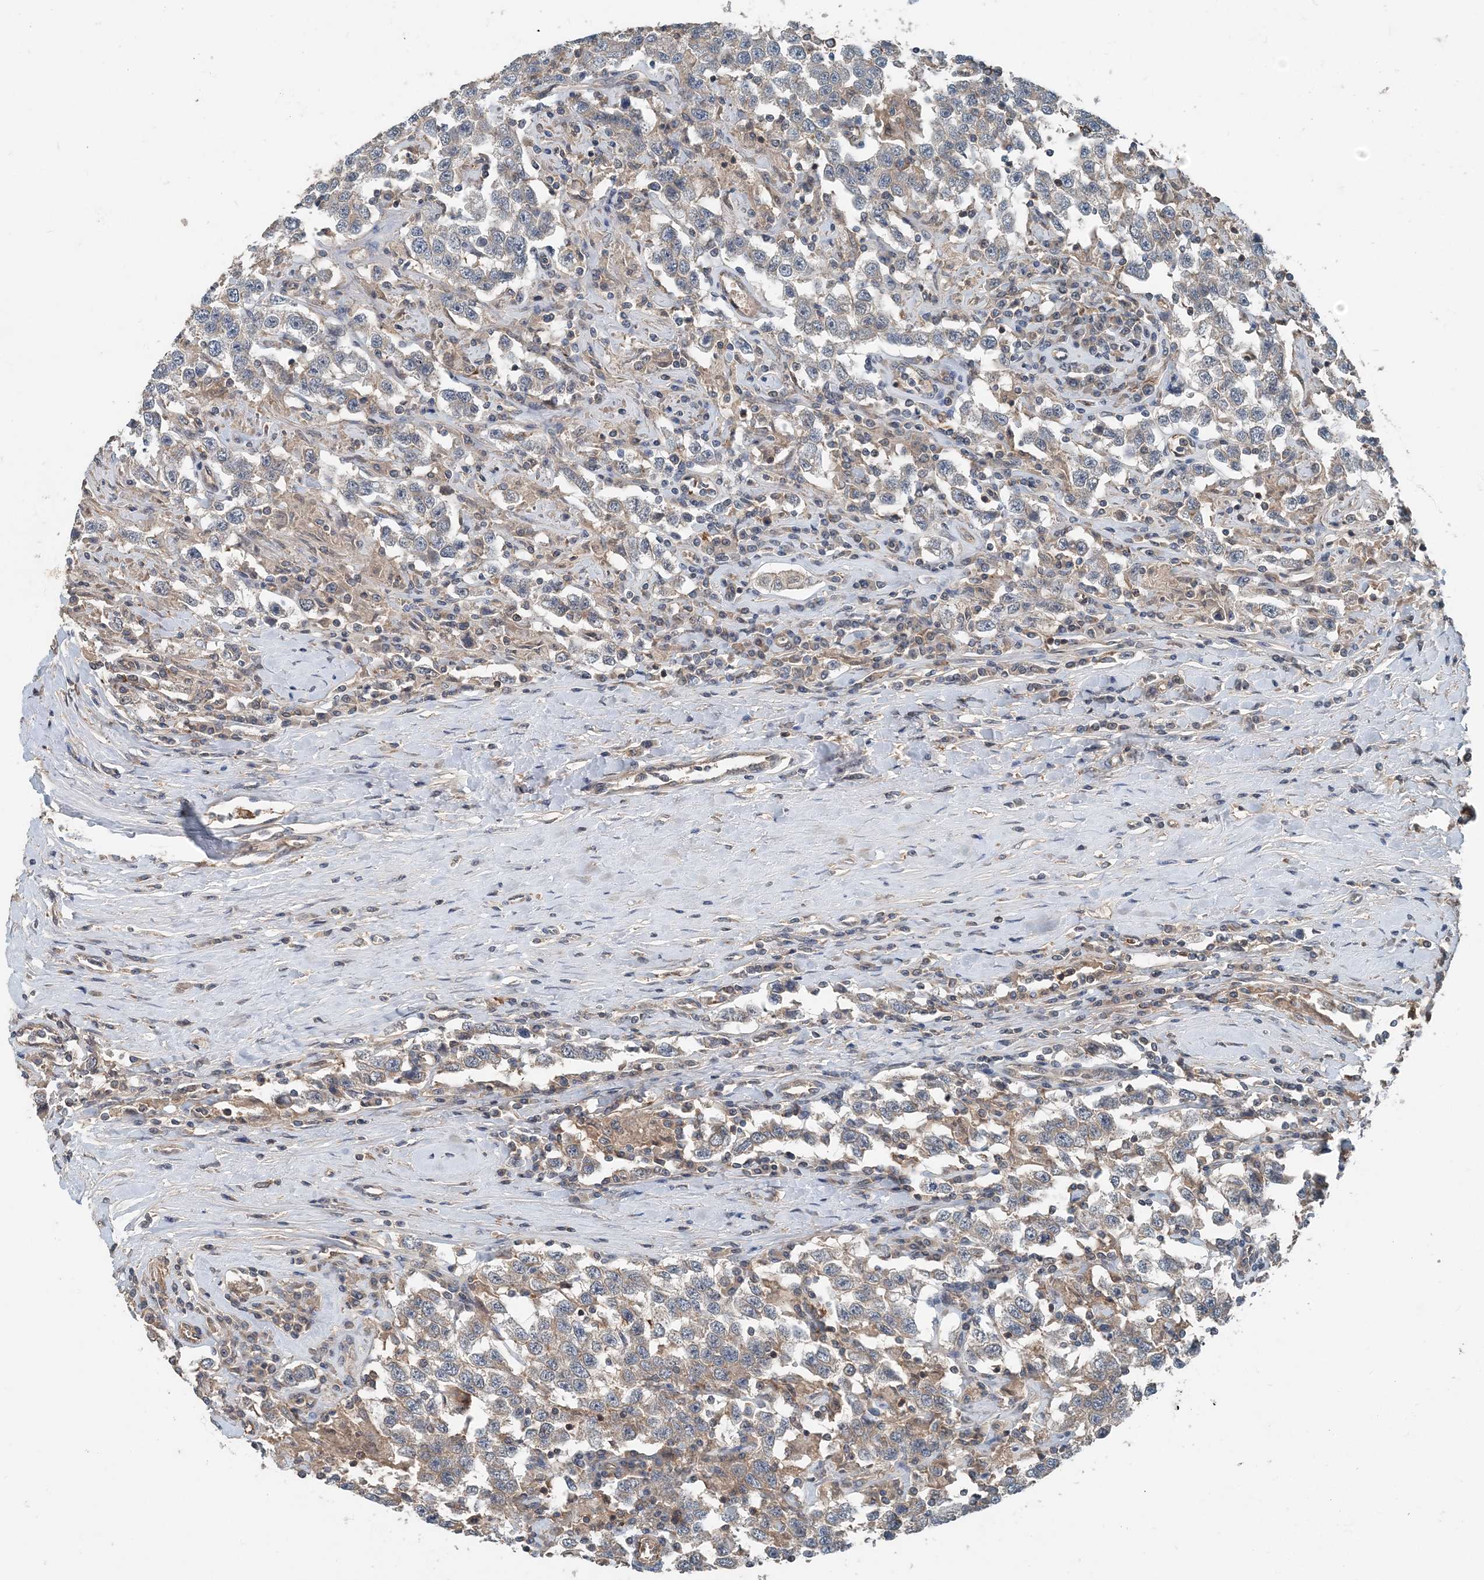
{"staining": {"intensity": "weak", "quantity": "25%-75%", "location": "cytoplasmic/membranous,nuclear"}, "tissue": "testis cancer", "cell_type": "Tumor cells", "image_type": "cancer", "snomed": [{"axis": "morphology", "description": "Seminoma, NOS"}, {"axis": "topography", "description": "Testis"}], "caption": "There is low levels of weak cytoplasmic/membranous and nuclear staining in tumor cells of testis cancer (seminoma), as demonstrated by immunohistochemical staining (brown color).", "gene": "SMPD3", "patient": {"sex": "male", "age": 41}}